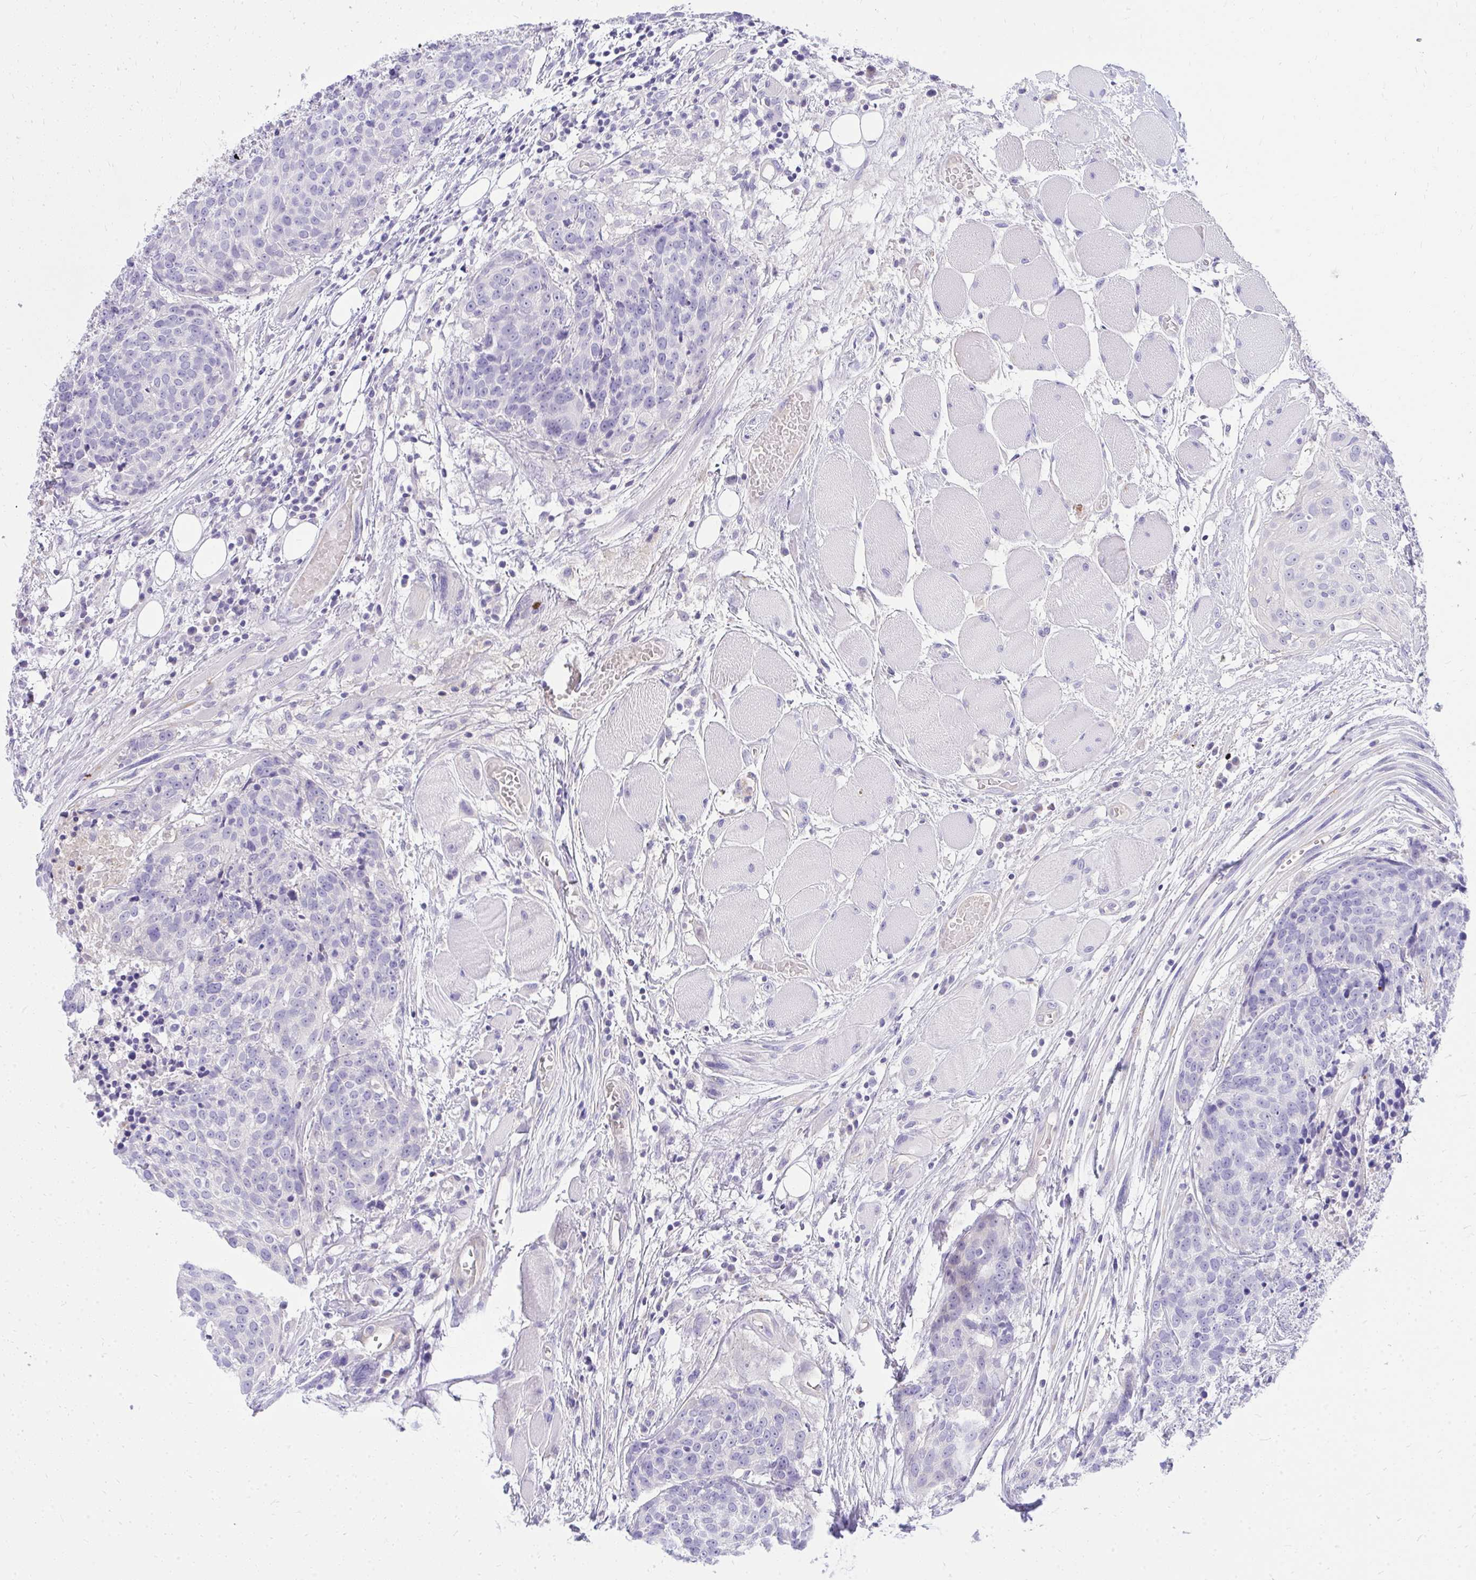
{"staining": {"intensity": "negative", "quantity": "none", "location": "none"}, "tissue": "head and neck cancer", "cell_type": "Tumor cells", "image_type": "cancer", "snomed": [{"axis": "morphology", "description": "Squamous cell carcinoma, NOS"}, {"axis": "topography", "description": "Oral tissue"}, {"axis": "topography", "description": "Head-Neck"}], "caption": "There is no significant positivity in tumor cells of head and neck cancer. (Immunohistochemistry, brightfield microscopy, high magnification).", "gene": "LRRC36", "patient": {"sex": "male", "age": 64}}